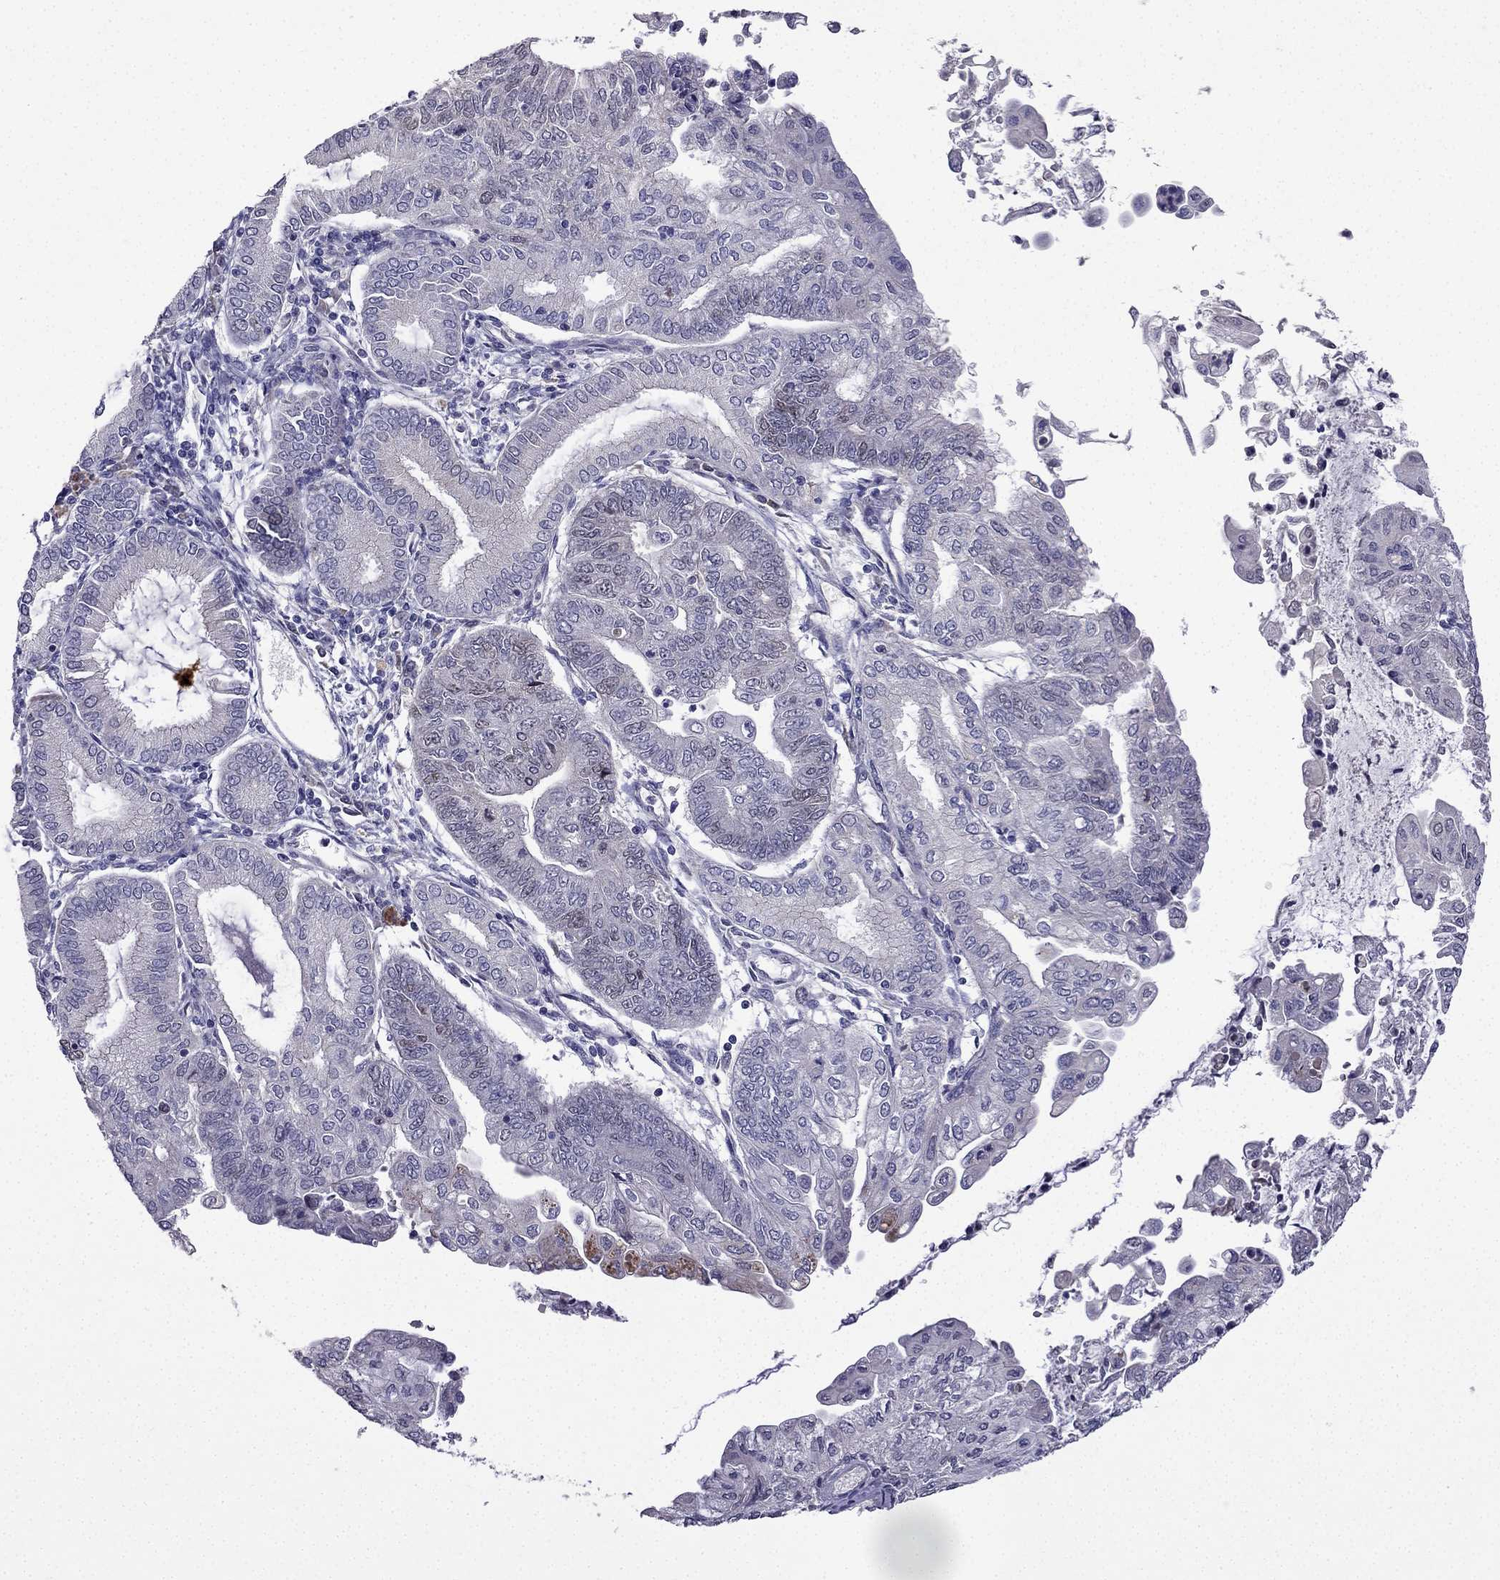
{"staining": {"intensity": "negative", "quantity": "none", "location": "none"}, "tissue": "endometrial cancer", "cell_type": "Tumor cells", "image_type": "cancer", "snomed": [{"axis": "morphology", "description": "Adenocarcinoma, NOS"}, {"axis": "topography", "description": "Endometrium"}], "caption": "An immunohistochemistry (IHC) histopathology image of endometrial adenocarcinoma is shown. There is no staining in tumor cells of endometrial adenocarcinoma.", "gene": "UHRF1", "patient": {"sex": "female", "age": 55}}